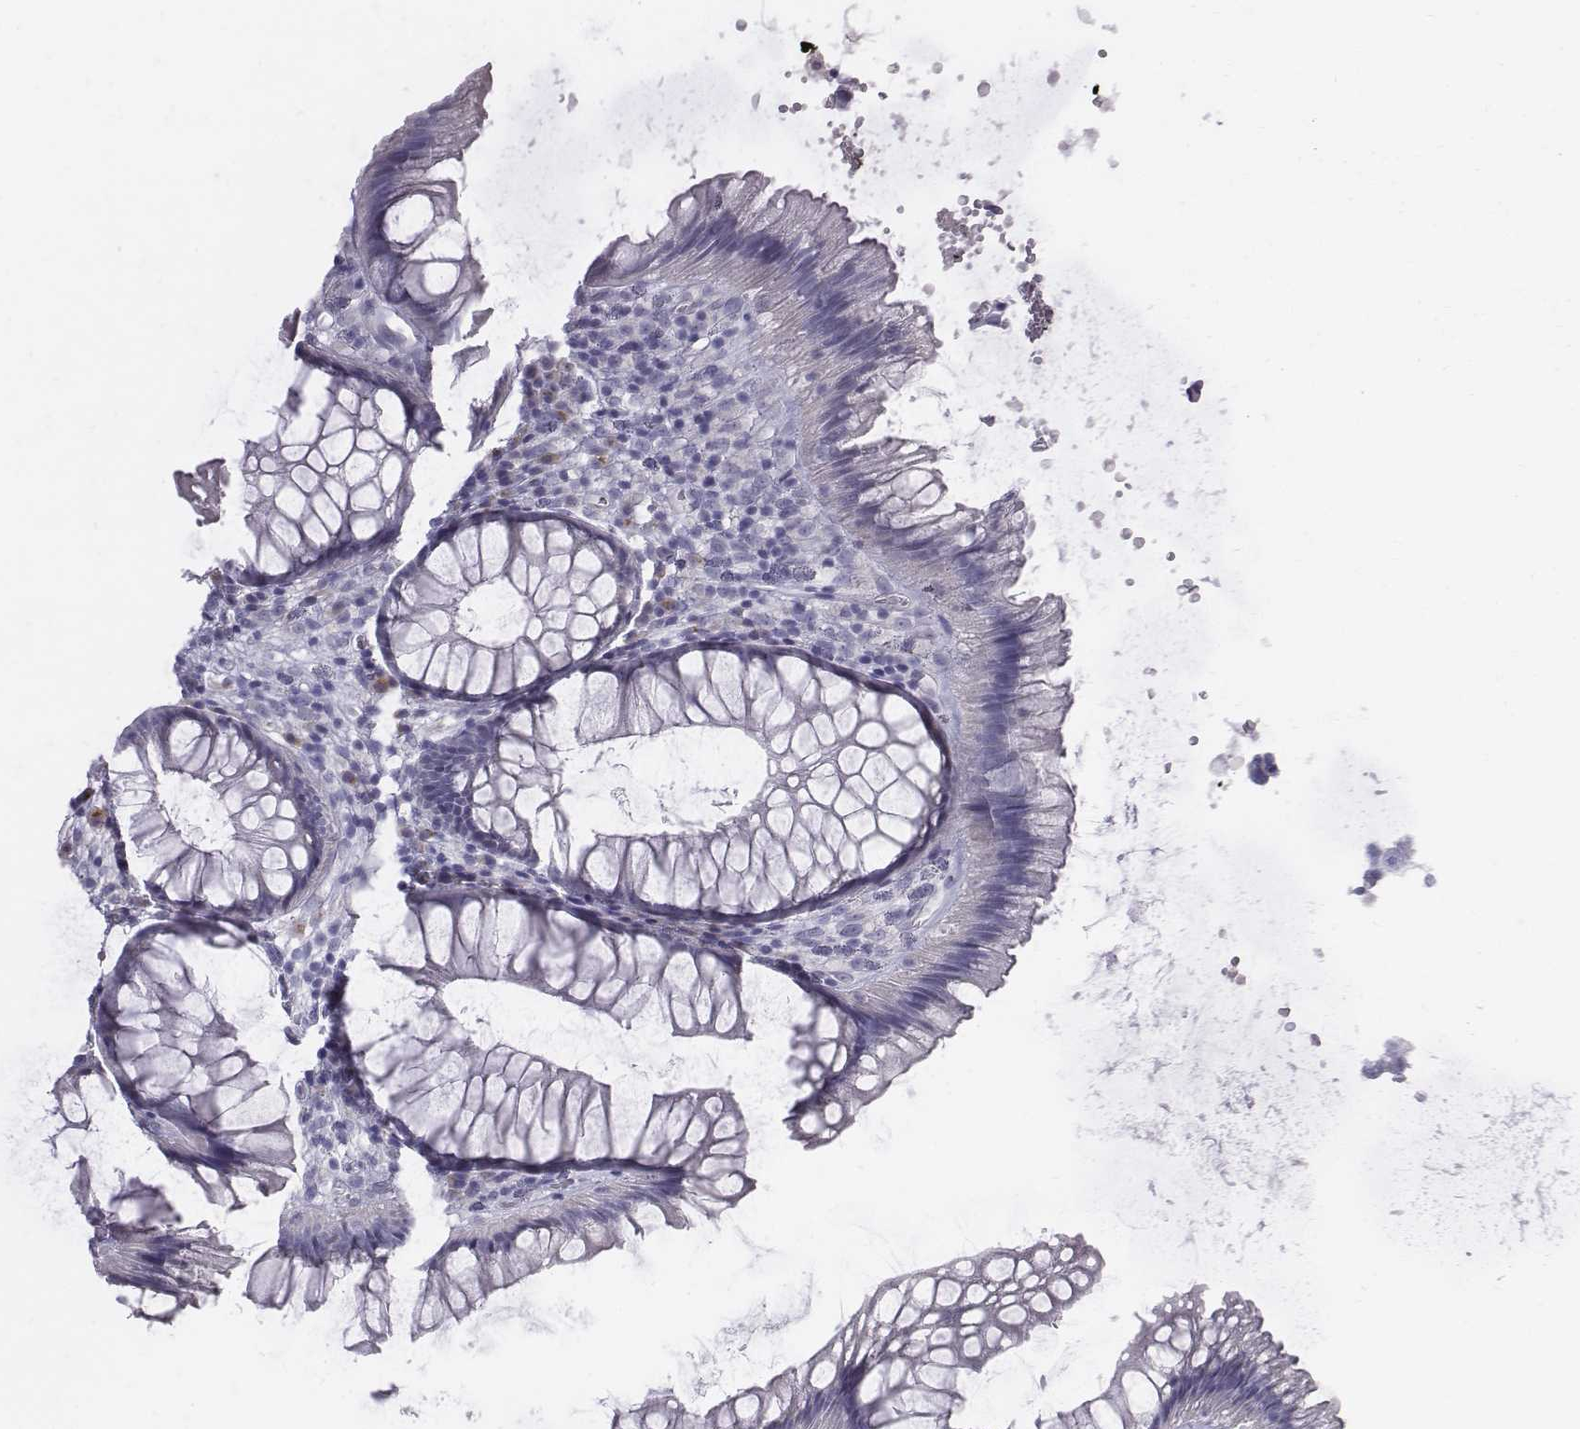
{"staining": {"intensity": "negative", "quantity": "none", "location": "none"}, "tissue": "rectum", "cell_type": "Glandular cells", "image_type": "normal", "snomed": [{"axis": "morphology", "description": "Normal tissue, NOS"}, {"axis": "topography", "description": "Smooth muscle"}, {"axis": "topography", "description": "Rectum"}], "caption": "This histopathology image is of benign rectum stained with immunohistochemistry to label a protein in brown with the nuclei are counter-stained blue. There is no positivity in glandular cells. Nuclei are stained in blue.", "gene": "C6orf58", "patient": {"sex": "male", "age": 53}}